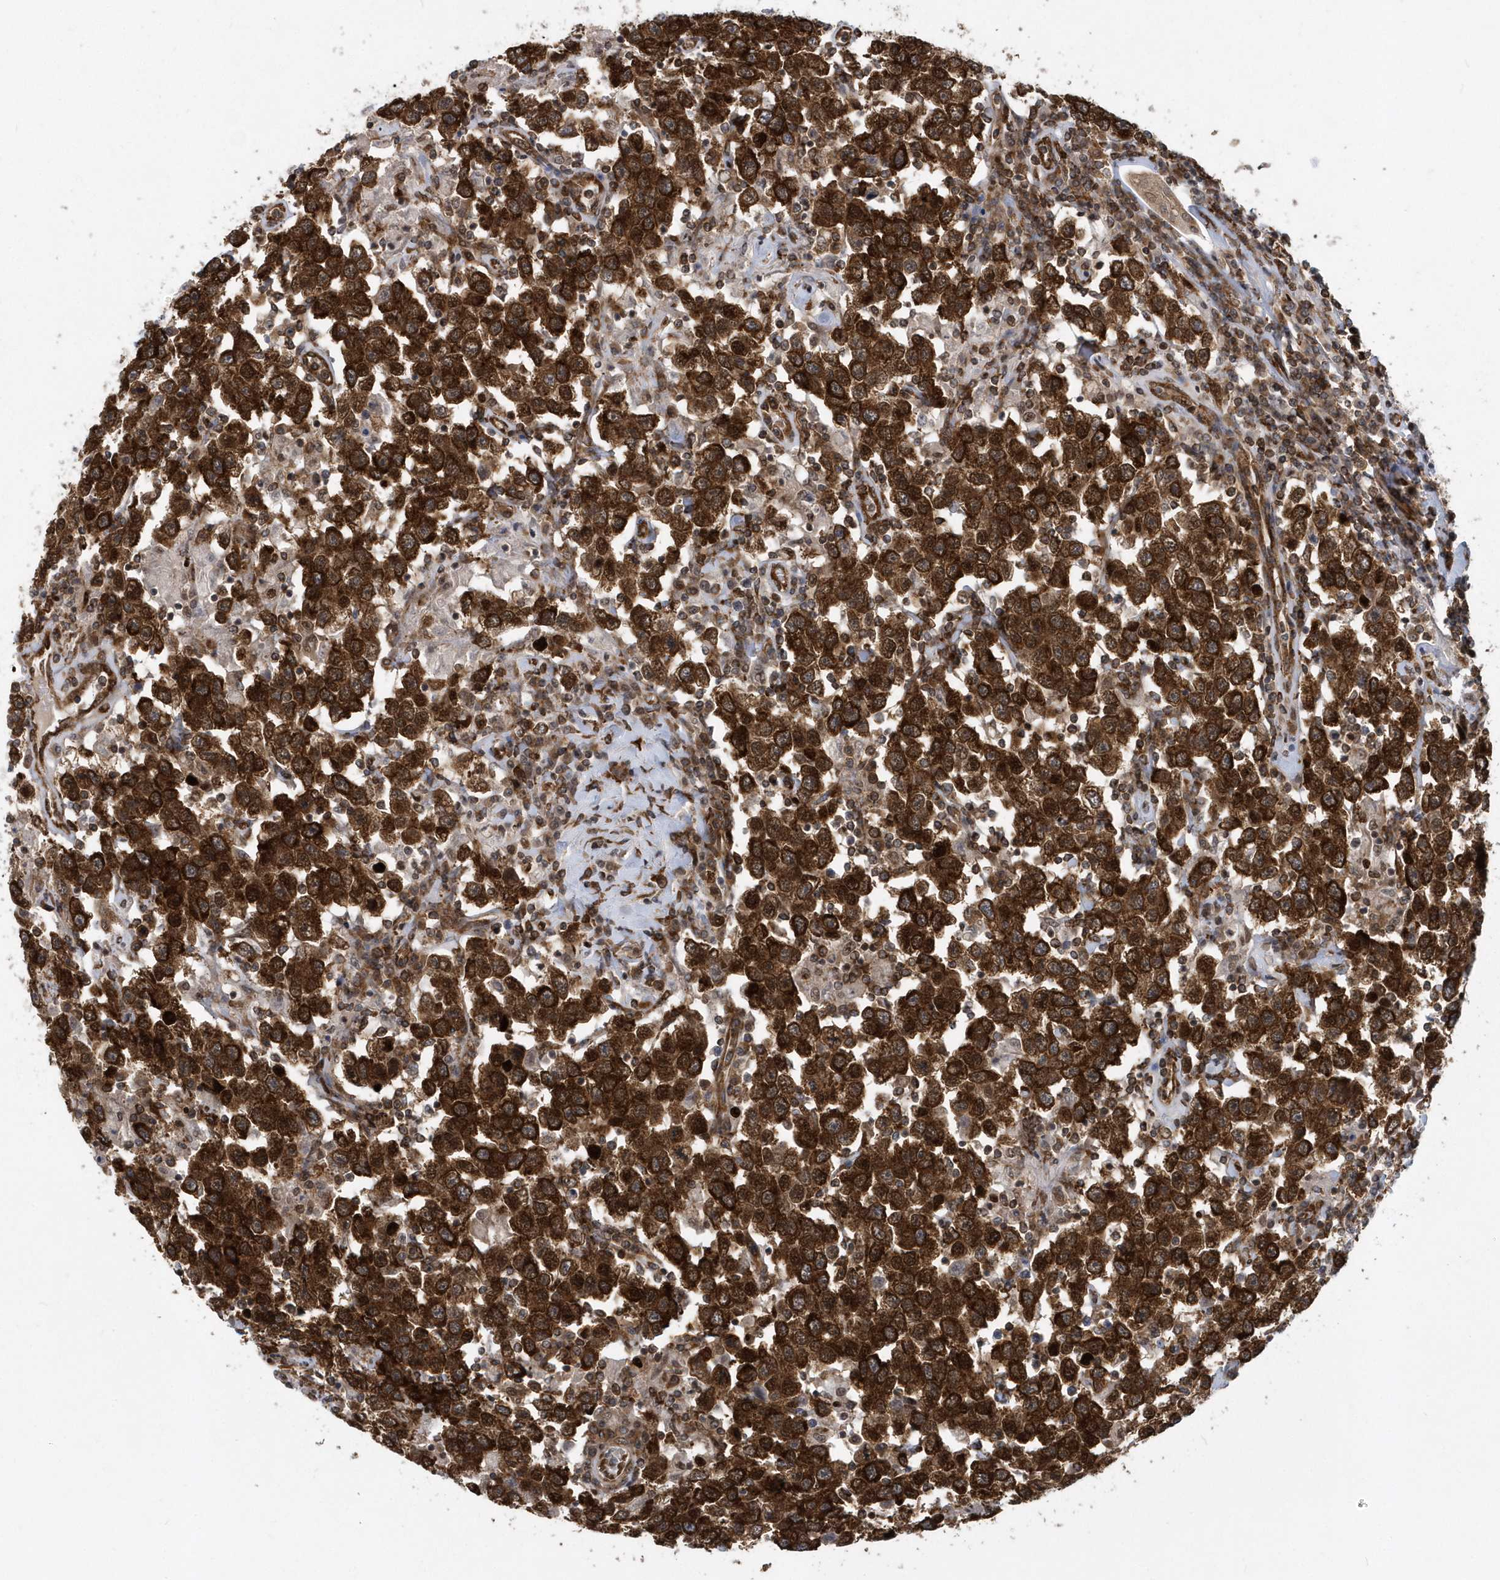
{"staining": {"intensity": "strong", "quantity": ">75%", "location": "cytoplasmic/membranous"}, "tissue": "testis cancer", "cell_type": "Tumor cells", "image_type": "cancer", "snomed": [{"axis": "morphology", "description": "Seminoma, NOS"}, {"axis": "topography", "description": "Testis"}], "caption": "Immunohistochemical staining of testis cancer reveals strong cytoplasmic/membranous protein positivity in about >75% of tumor cells.", "gene": "PHF1", "patient": {"sex": "male", "age": 41}}